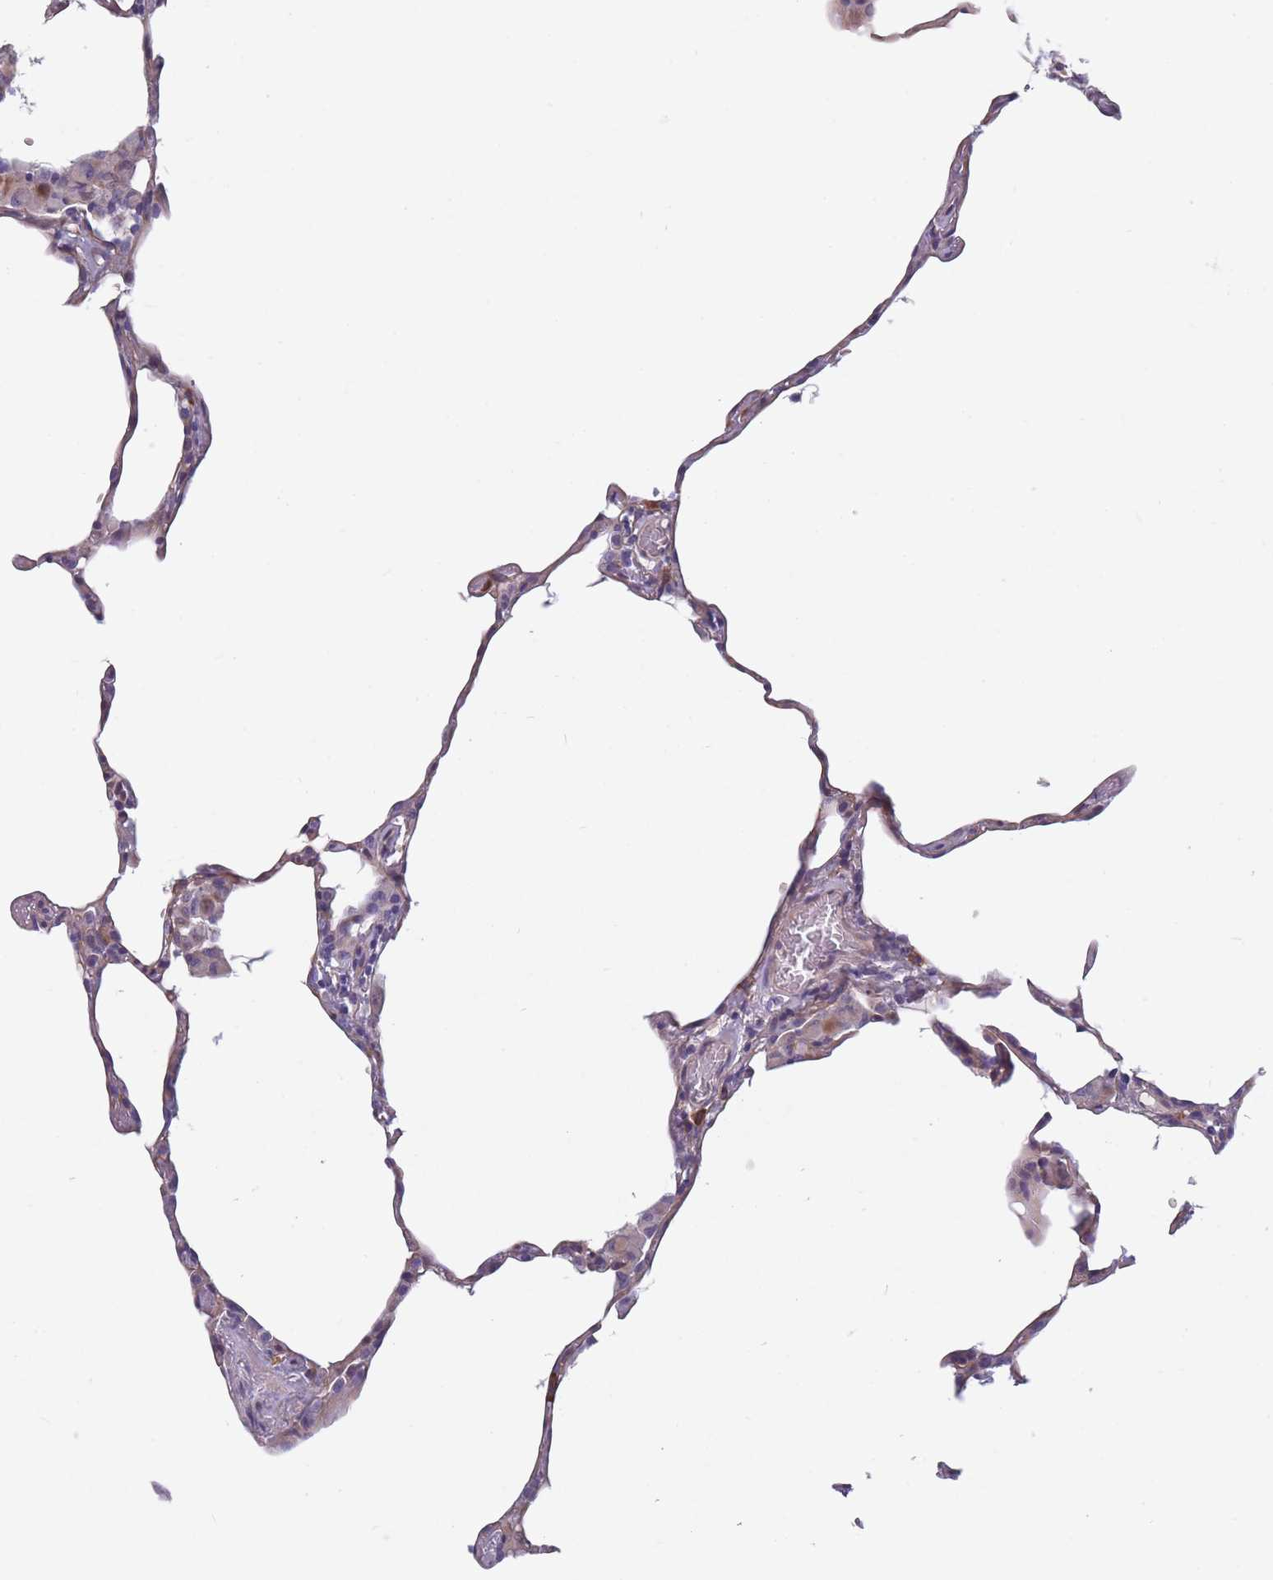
{"staining": {"intensity": "negative", "quantity": "none", "location": "none"}, "tissue": "lung", "cell_type": "Alveolar cells", "image_type": "normal", "snomed": [{"axis": "morphology", "description": "Normal tissue, NOS"}, {"axis": "topography", "description": "Lung"}], "caption": "Alveolar cells are negative for protein expression in normal human lung. (Brightfield microscopy of DAB immunohistochemistry at high magnification).", "gene": "FAM83F", "patient": {"sex": "female", "age": 57}}